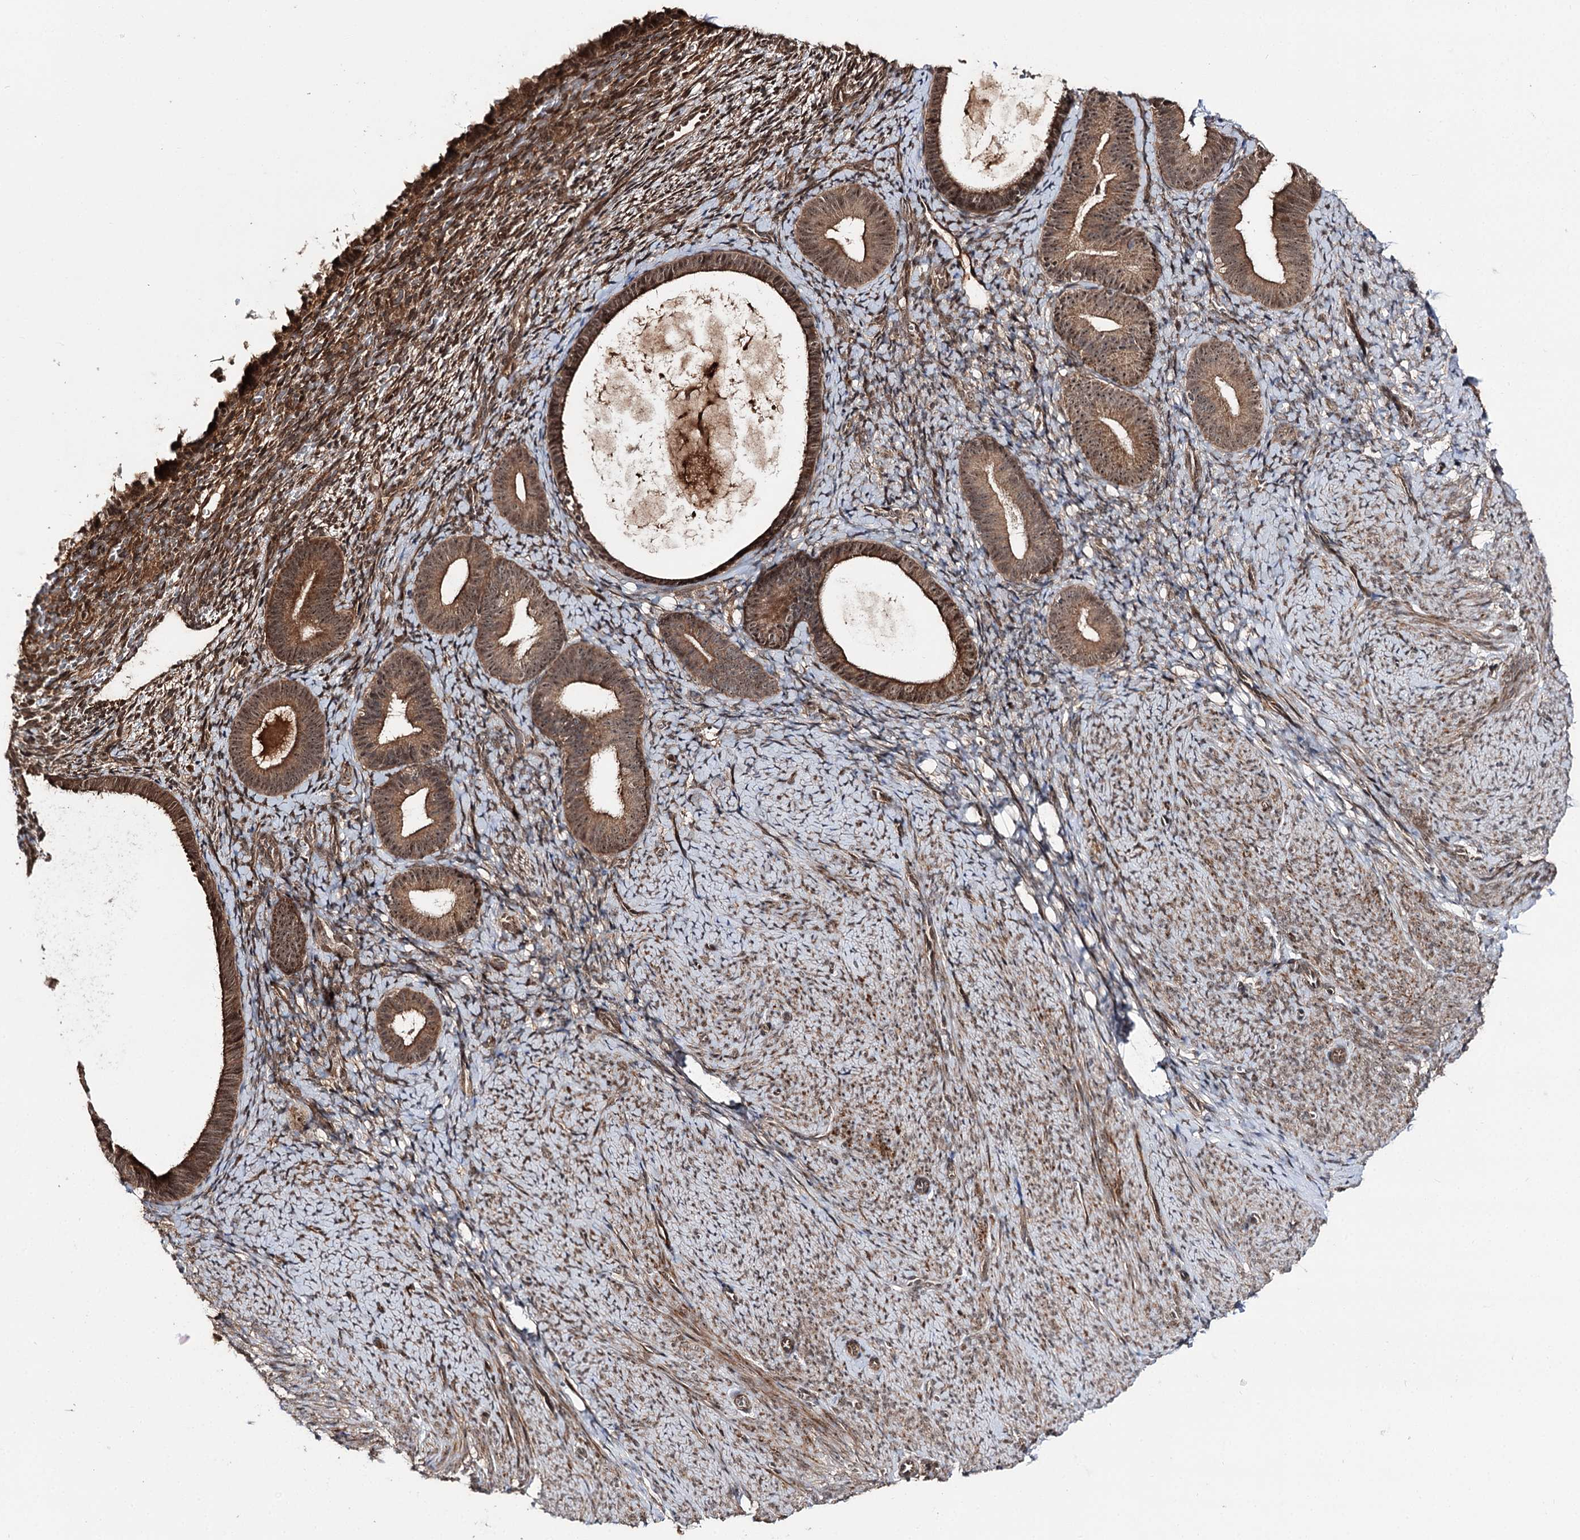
{"staining": {"intensity": "weak", "quantity": "25%-75%", "location": "nuclear"}, "tissue": "endometrium", "cell_type": "Cells in endometrial stroma", "image_type": "normal", "snomed": [{"axis": "morphology", "description": "Normal tissue, NOS"}, {"axis": "topography", "description": "Endometrium"}], "caption": "The micrograph demonstrates staining of unremarkable endometrium, revealing weak nuclear protein staining (brown color) within cells in endometrial stroma. The protein is shown in brown color, while the nuclei are stained blue.", "gene": "FAM53B", "patient": {"sex": "female", "age": 65}}